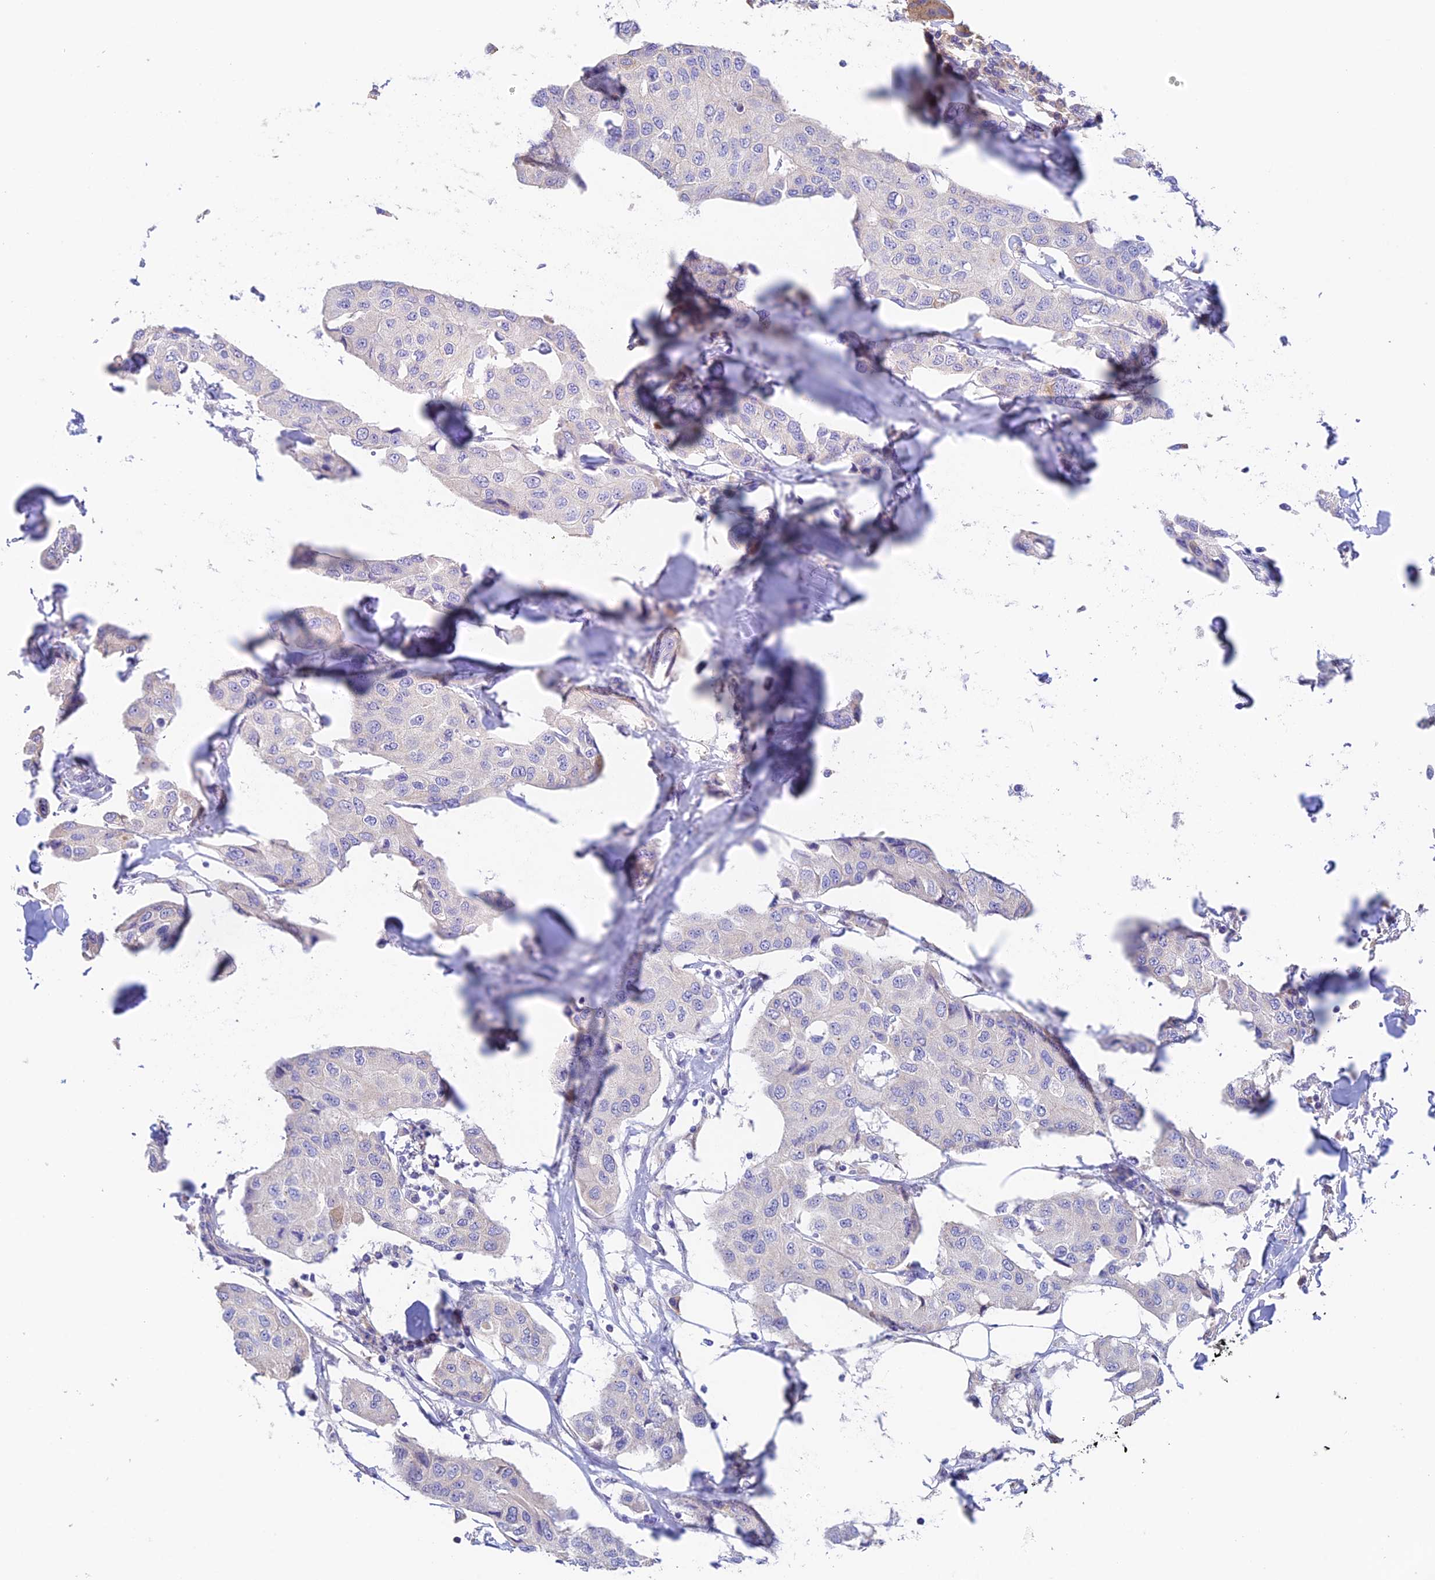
{"staining": {"intensity": "negative", "quantity": "none", "location": "none"}, "tissue": "breast cancer", "cell_type": "Tumor cells", "image_type": "cancer", "snomed": [{"axis": "morphology", "description": "Duct carcinoma"}, {"axis": "topography", "description": "Breast"}], "caption": "An immunohistochemistry (IHC) histopathology image of breast infiltrating ductal carcinoma is shown. There is no staining in tumor cells of breast infiltrating ductal carcinoma.", "gene": "EMC3", "patient": {"sex": "female", "age": 80}}